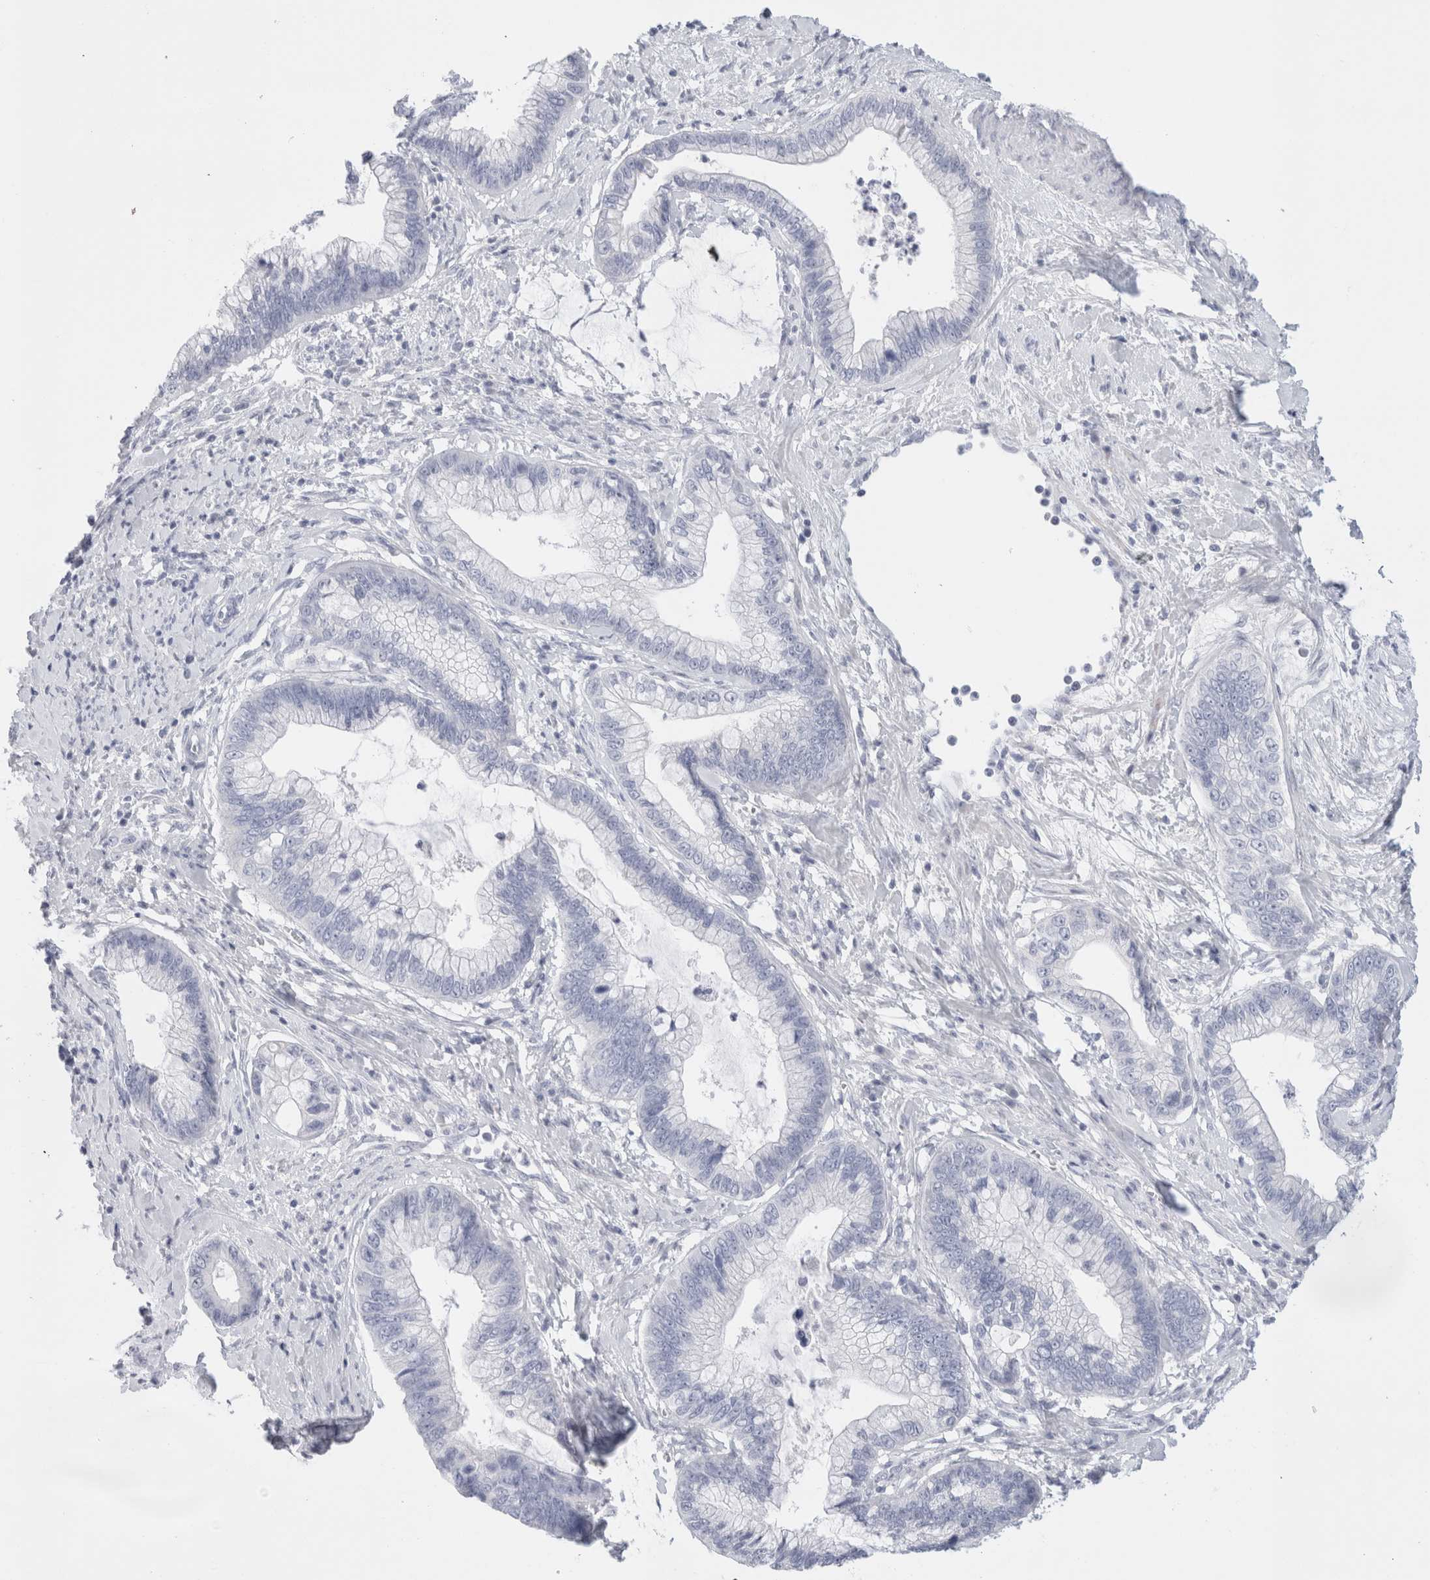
{"staining": {"intensity": "negative", "quantity": "none", "location": "none"}, "tissue": "cervical cancer", "cell_type": "Tumor cells", "image_type": "cancer", "snomed": [{"axis": "morphology", "description": "Adenocarcinoma, NOS"}, {"axis": "topography", "description": "Cervix"}], "caption": "This image is of cervical cancer (adenocarcinoma) stained with immunohistochemistry (IHC) to label a protein in brown with the nuclei are counter-stained blue. There is no staining in tumor cells.", "gene": "MUC15", "patient": {"sex": "female", "age": 44}}